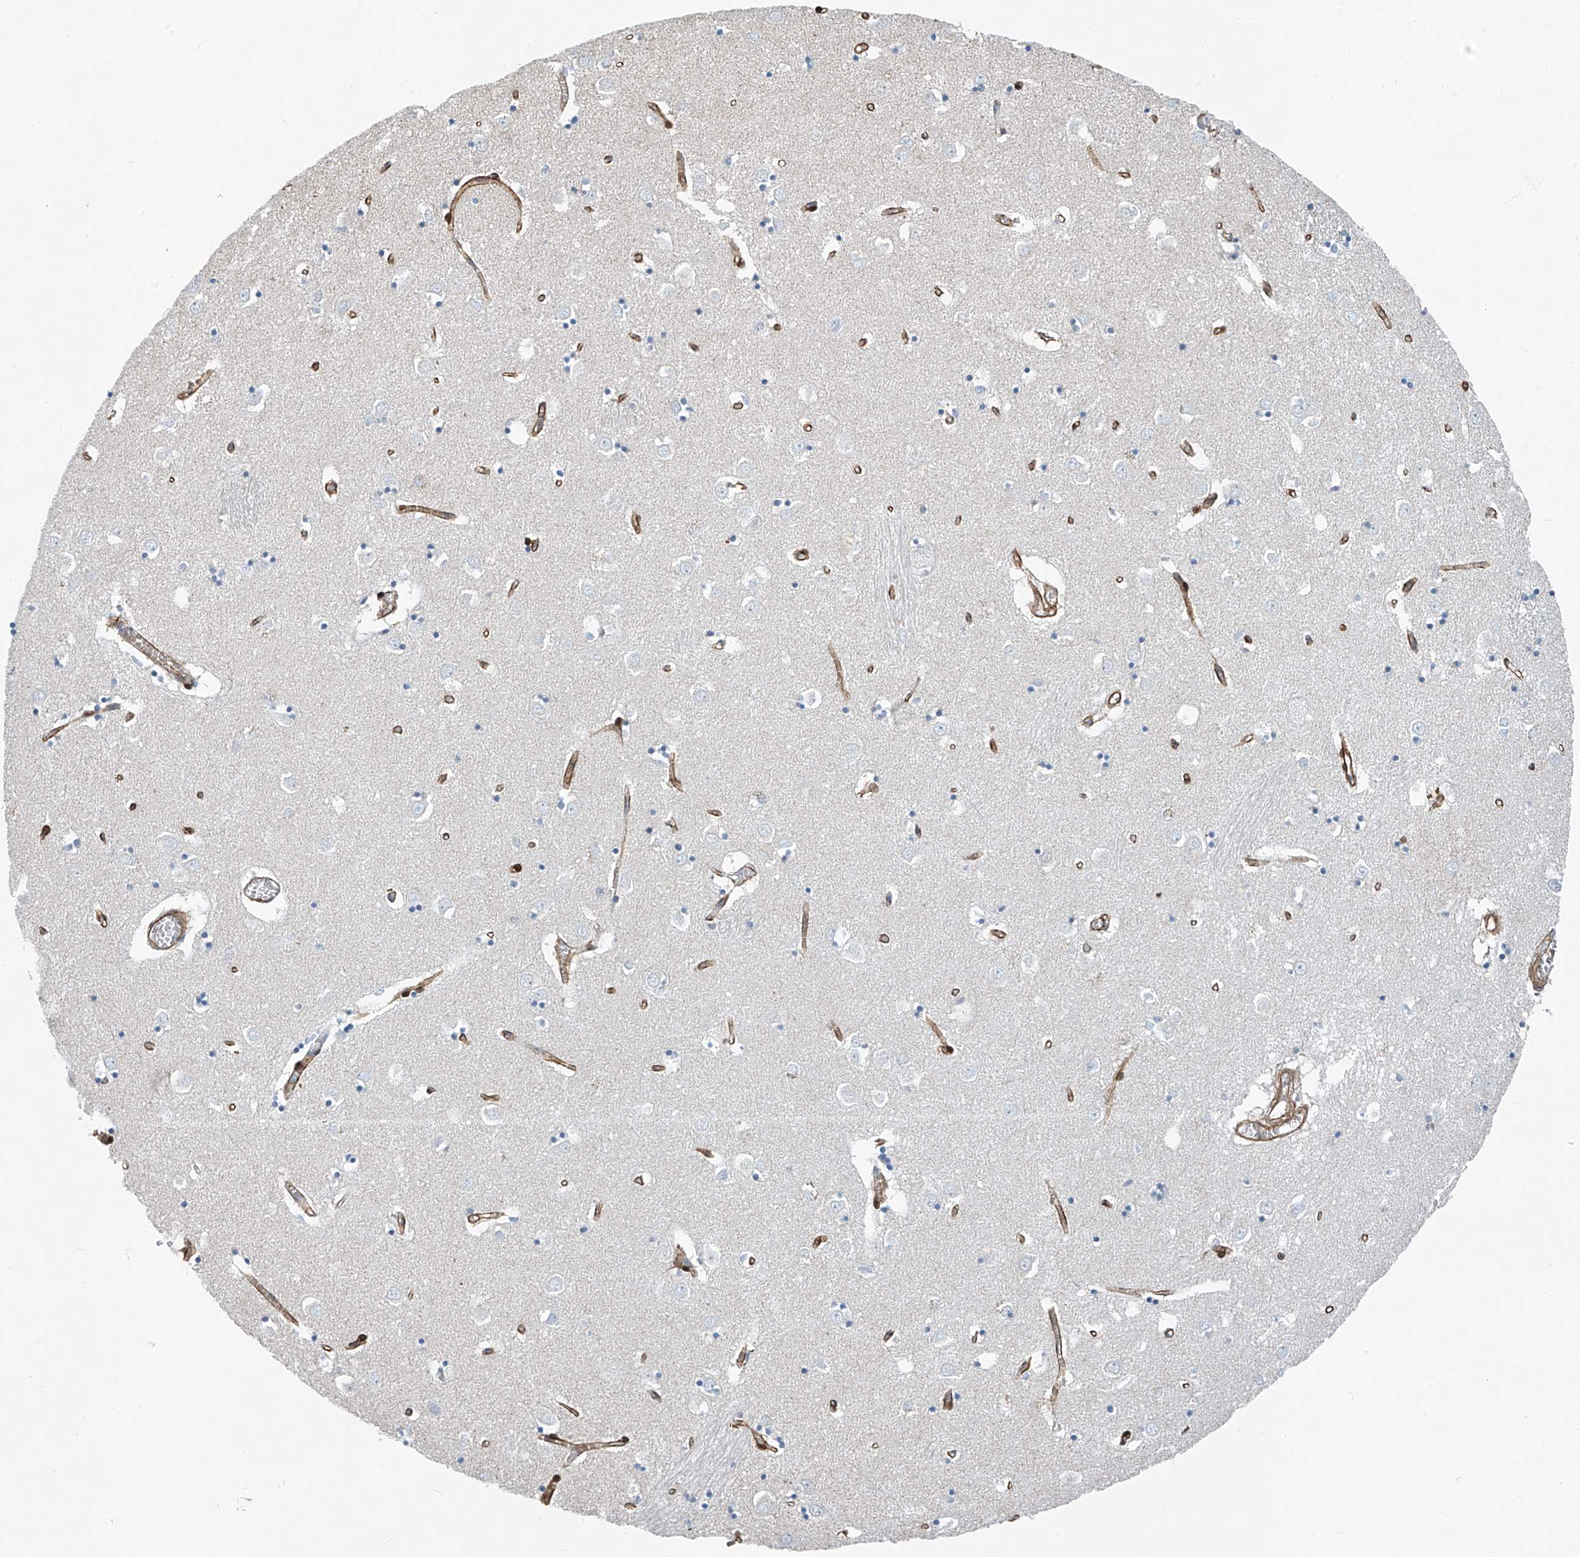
{"staining": {"intensity": "negative", "quantity": "none", "location": "none"}, "tissue": "caudate", "cell_type": "Glial cells", "image_type": "normal", "snomed": [{"axis": "morphology", "description": "Normal tissue, NOS"}, {"axis": "topography", "description": "Lateral ventricle wall"}], "caption": "Immunohistochemical staining of normal human caudate reveals no significant positivity in glial cells.", "gene": "TNS2", "patient": {"sex": "male", "age": 70}}